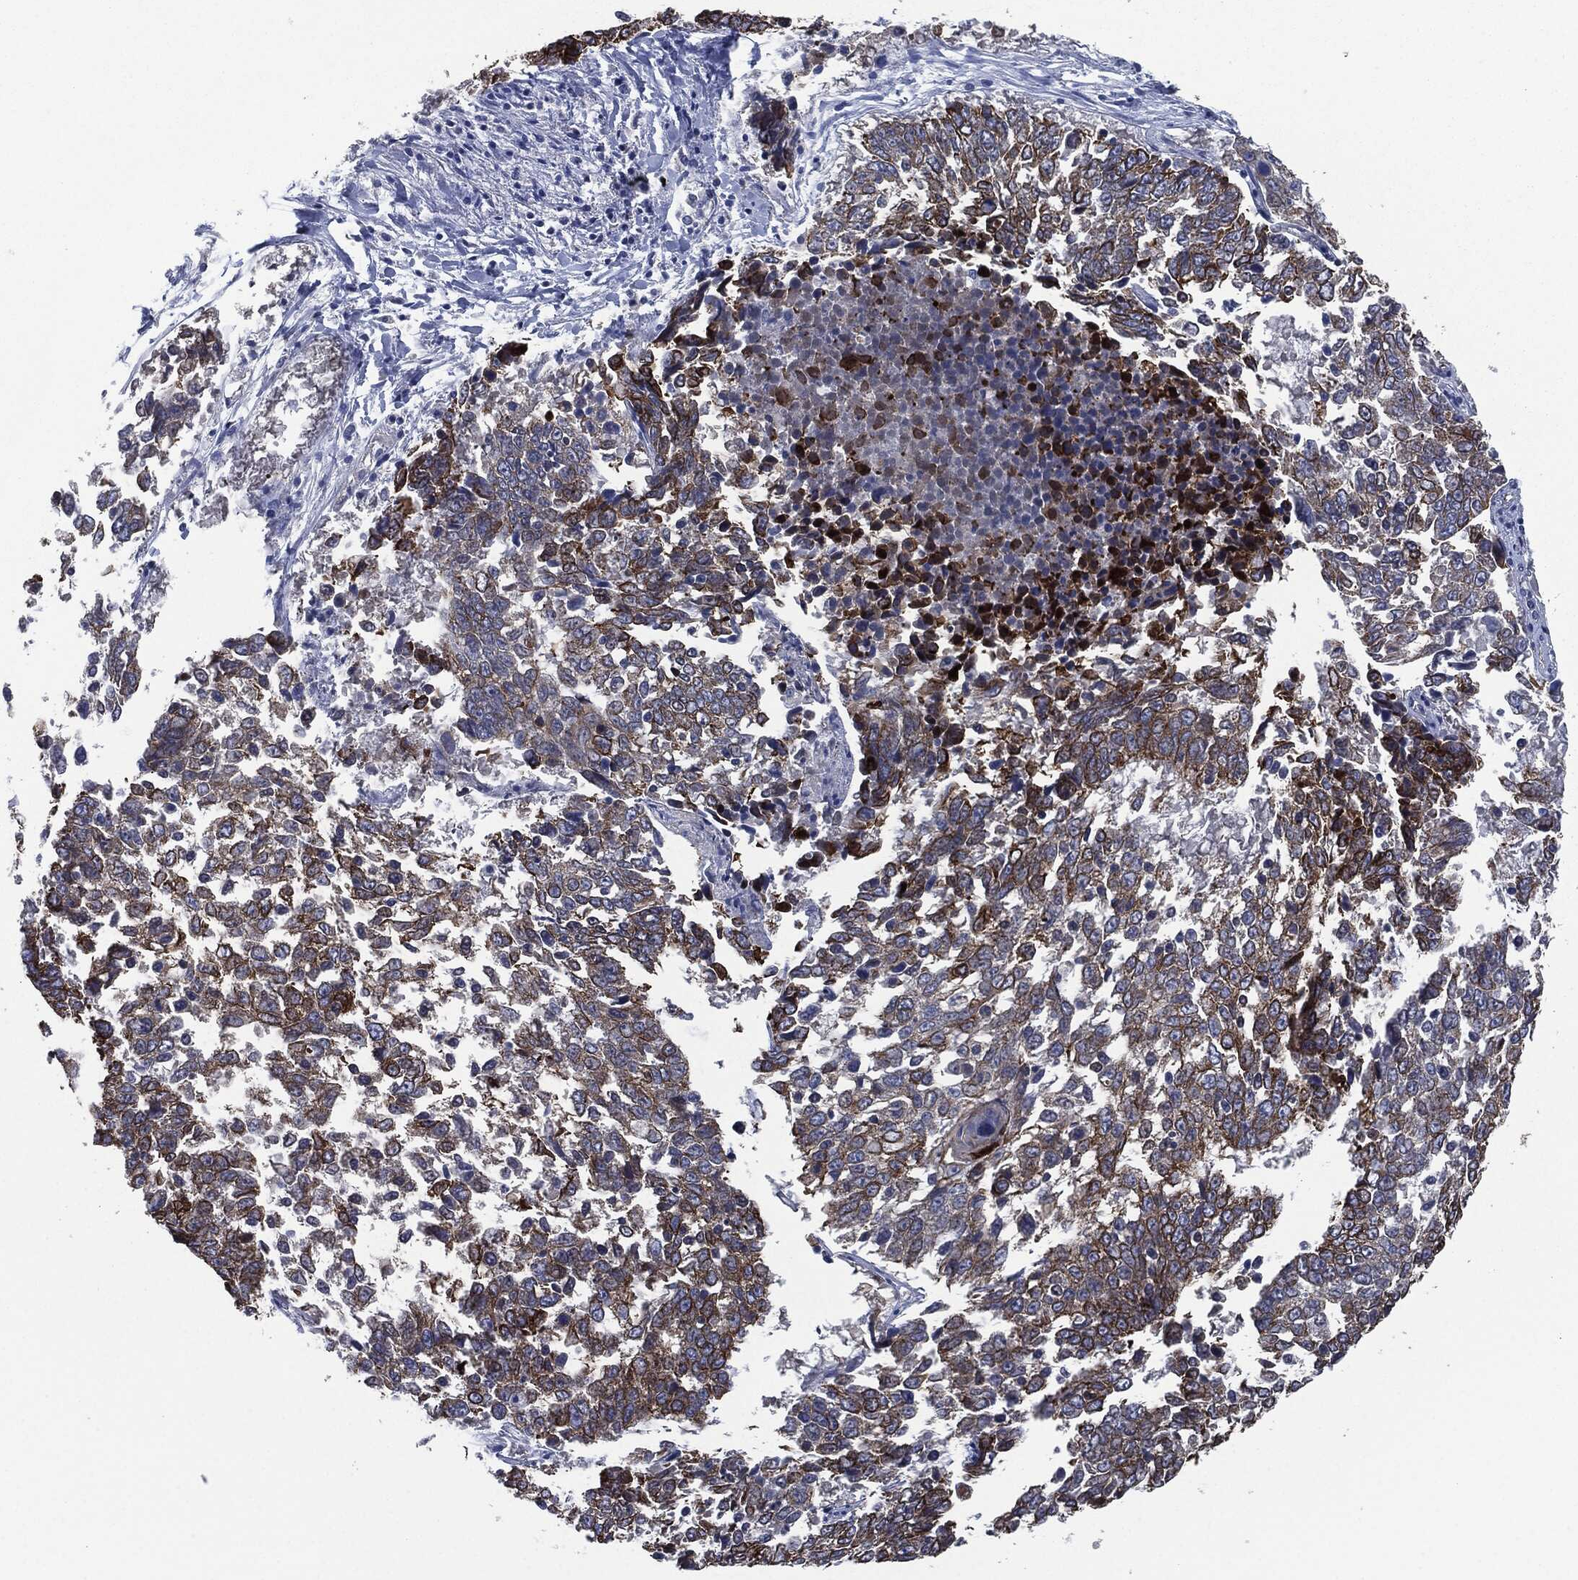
{"staining": {"intensity": "moderate", "quantity": "25%-75%", "location": "cytoplasmic/membranous"}, "tissue": "lung cancer", "cell_type": "Tumor cells", "image_type": "cancer", "snomed": [{"axis": "morphology", "description": "Squamous cell carcinoma, NOS"}, {"axis": "topography", "description": "Lung"}], "caption": "DAB (3,3'-diaminobenzidine) immunohistochemical staining of human squamous cell carcinoma (lung) shows moderate cytoplasmic/membranous protein staining in approximately 25%-75% of tumor cells.", "gene": "SHROOM2", "patient": {"sex": "male", "age": 82}}